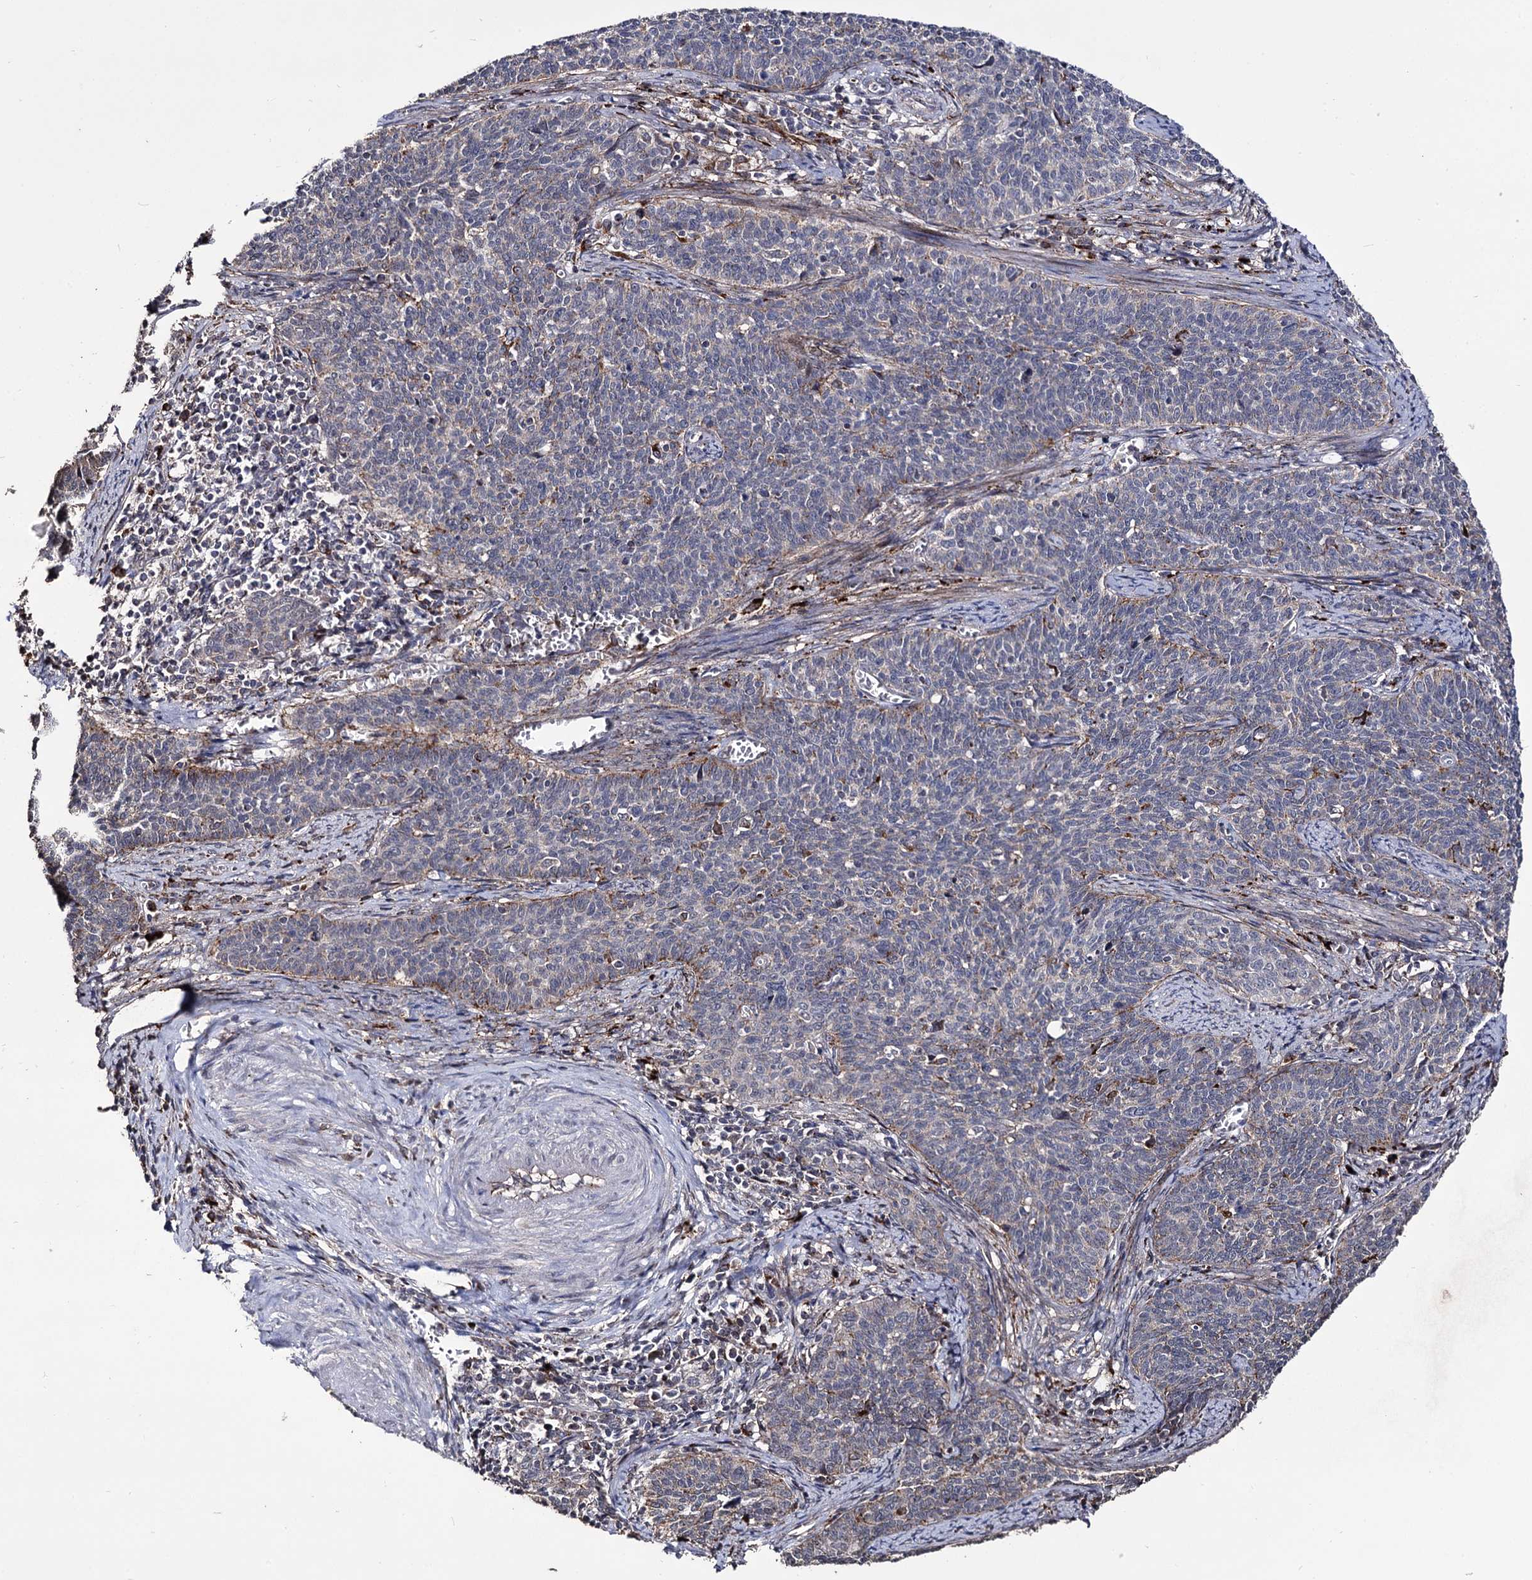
{"staining": {"intensity": "weak", "quantity": "<25%", "location": "cytoplasmic/membranous"}, "tissue": "cervical cancer", "cell_type": "Tumor cells", "image_type": "cancer", "snomed": [{"axis": "morphology", "description": "Squamous cell carcinoma, NOS"}, {"axis": "topography", "description": "Cervix"}], "caption": "Cervical cancer (squamous cell carcinoma) stained for a protein using immunohistochemistry (IHC) shows no positivity tumor cells.", "gene": "MICAL2", "patient": {"sex": "female", "age": 39}}